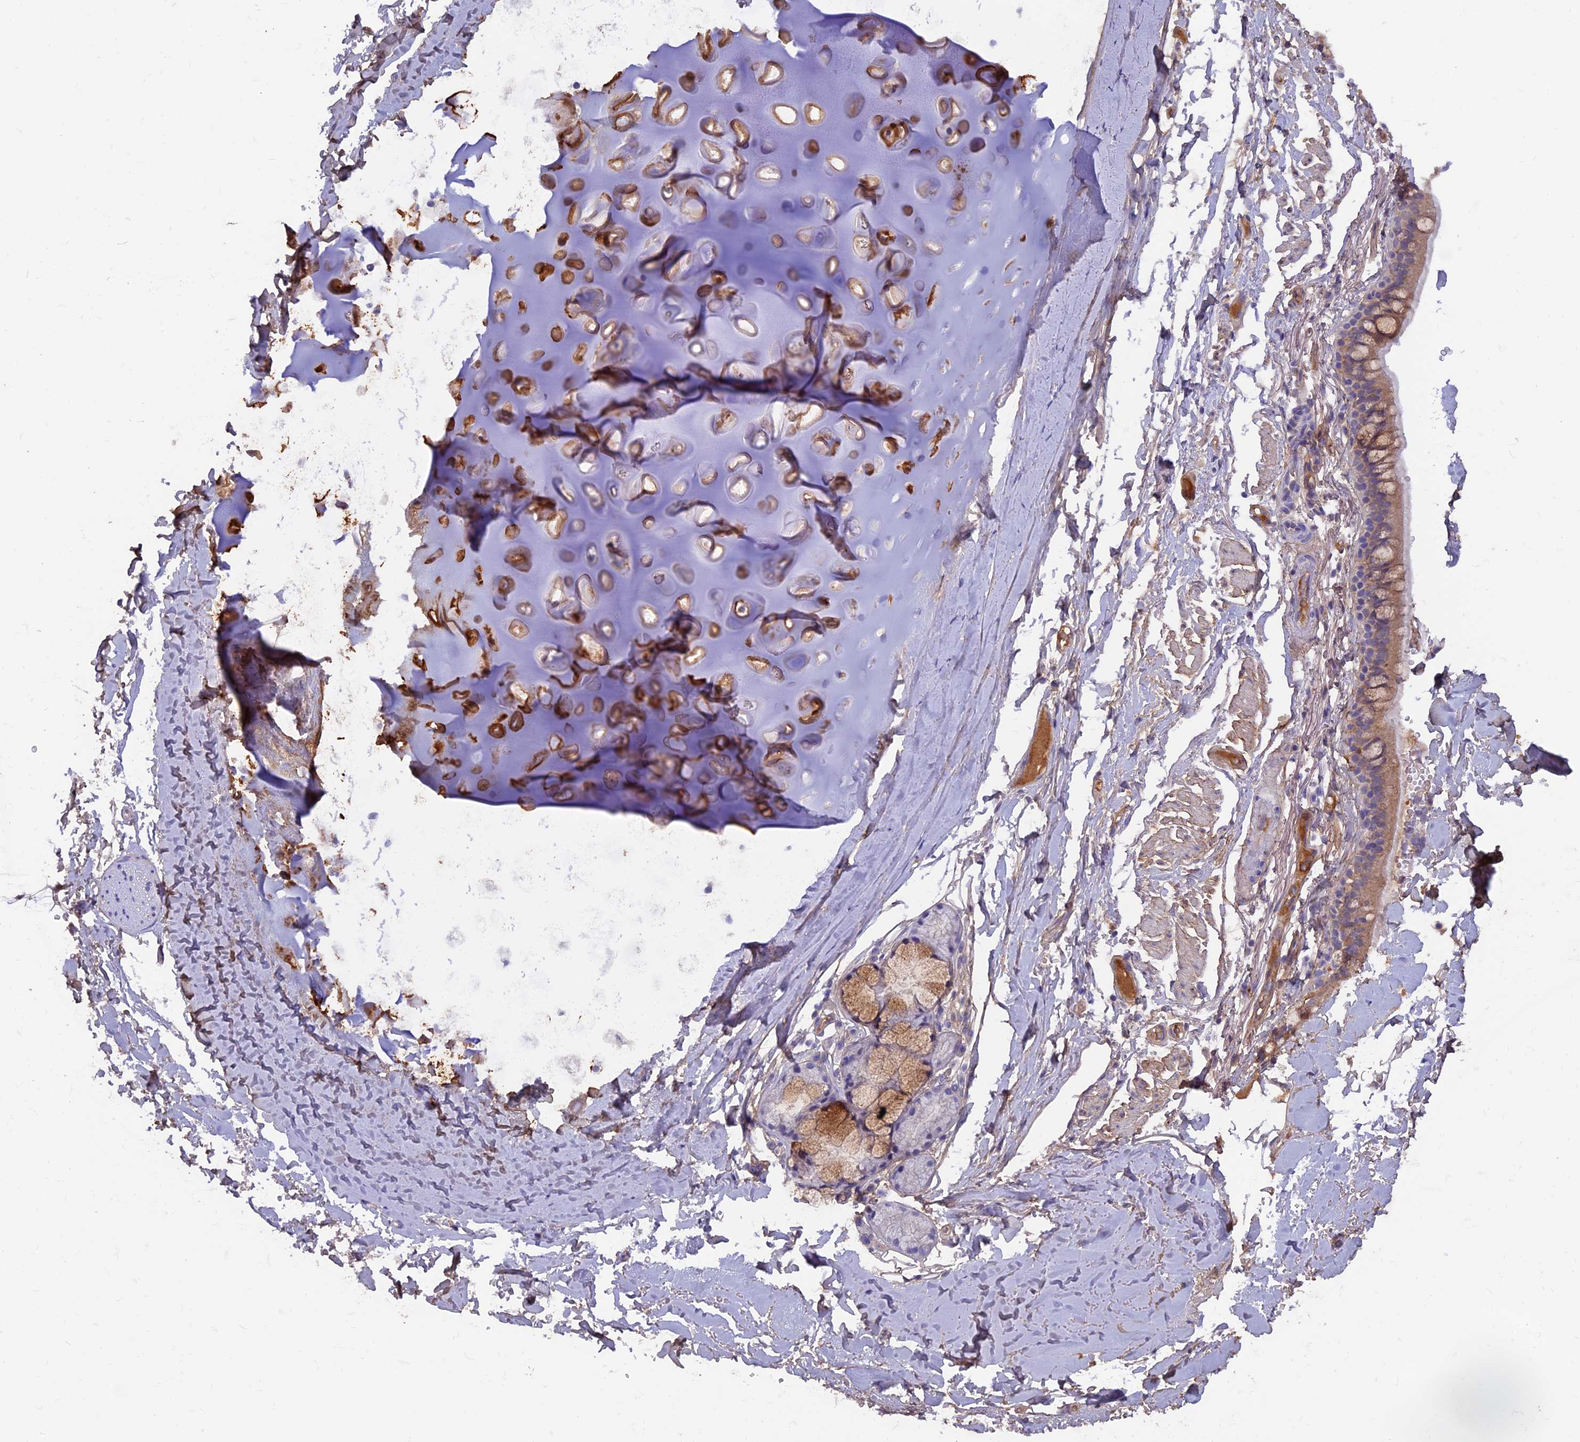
{"staining": {"intensity": "negative", "quantity": "none", "location": "none"}, "tissue": "adipose tissue", "cell_type": "Adipocytes", "image_type": "normal", "snomed": [{"axis": "morphology", "description": "Normal tissue, NOS"}, {"axis": "topography", "description": "Lymph node"}, {"axis": "topography", "description": "Bronchus"}], "caption": "The photomicrograph demonstrates no significant expression in adipocytes of adipose tissue. (DAB IHC visualized using brightfield microscopy, high magnification).", "gene": "COL4A3", "patient": {"sex": "male", "age": 63}}